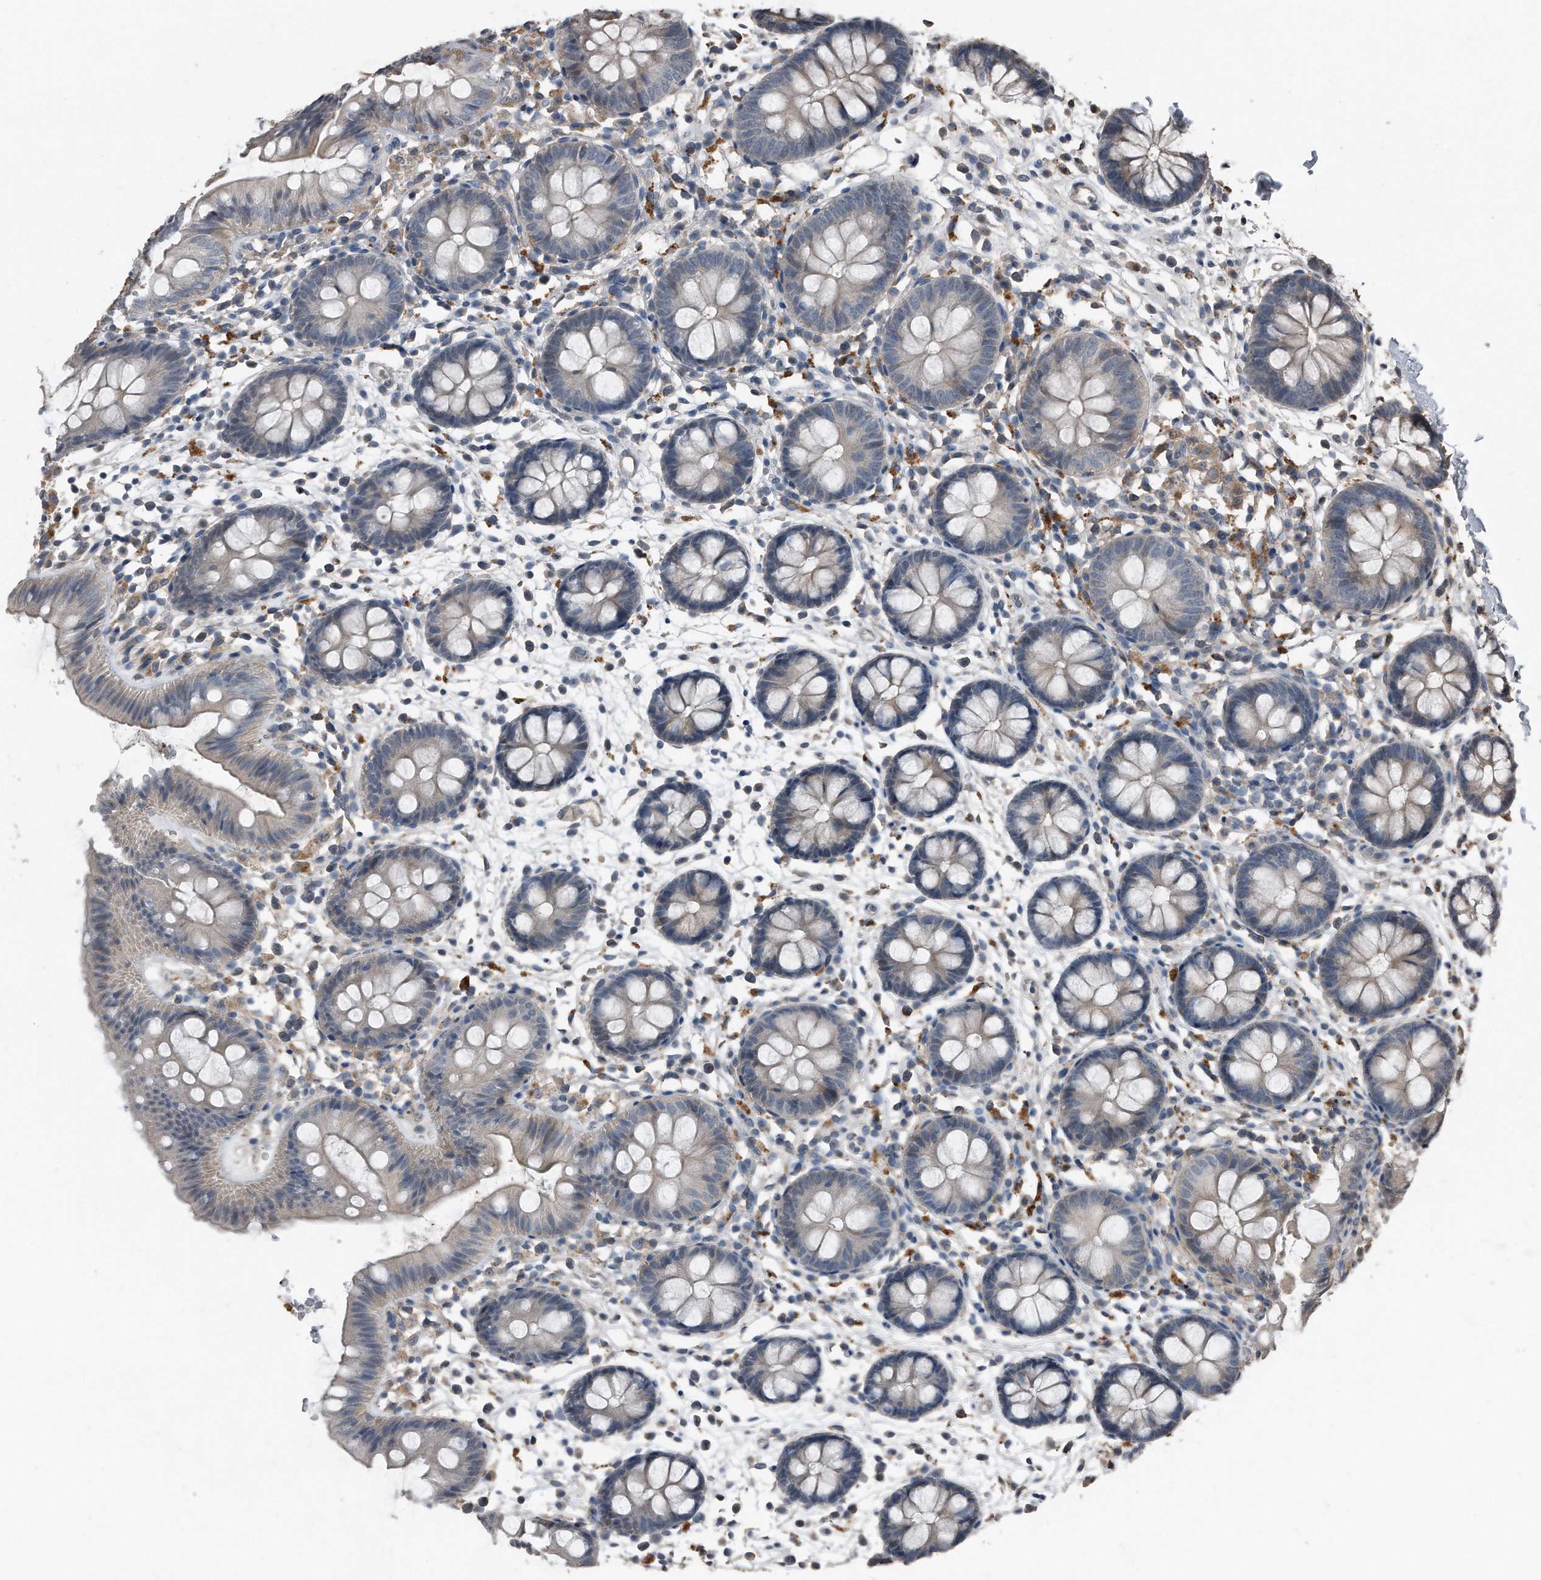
{"staining": {"intensity": "weak", "quantity": ">75%", "location": "cytoplasmic/membranous"}, "tissue": "colon", "cell_type": "Endothelial cells", "image_type": "normal", "snomed": [{"axis": "morphology", "description": "Normal tissue, NOS"}, {"axis": "topography", "description": "Colon"}], "caption": "High-magnification brightfield microscopy of unremarkable colon stained with DAB (brown) and counterstained with hematoxylin (blue). endothelial cells exhibit weak cytoplasmic/membranous staining is identified in approximately>75% of cells. The staining is performed using DAB brown chromogen to label protein expression. The nuclei are counter-stained blue using hematoxylin.", "gene": "ANKRD10", "patient": {"sex": "male", "age": 56}}